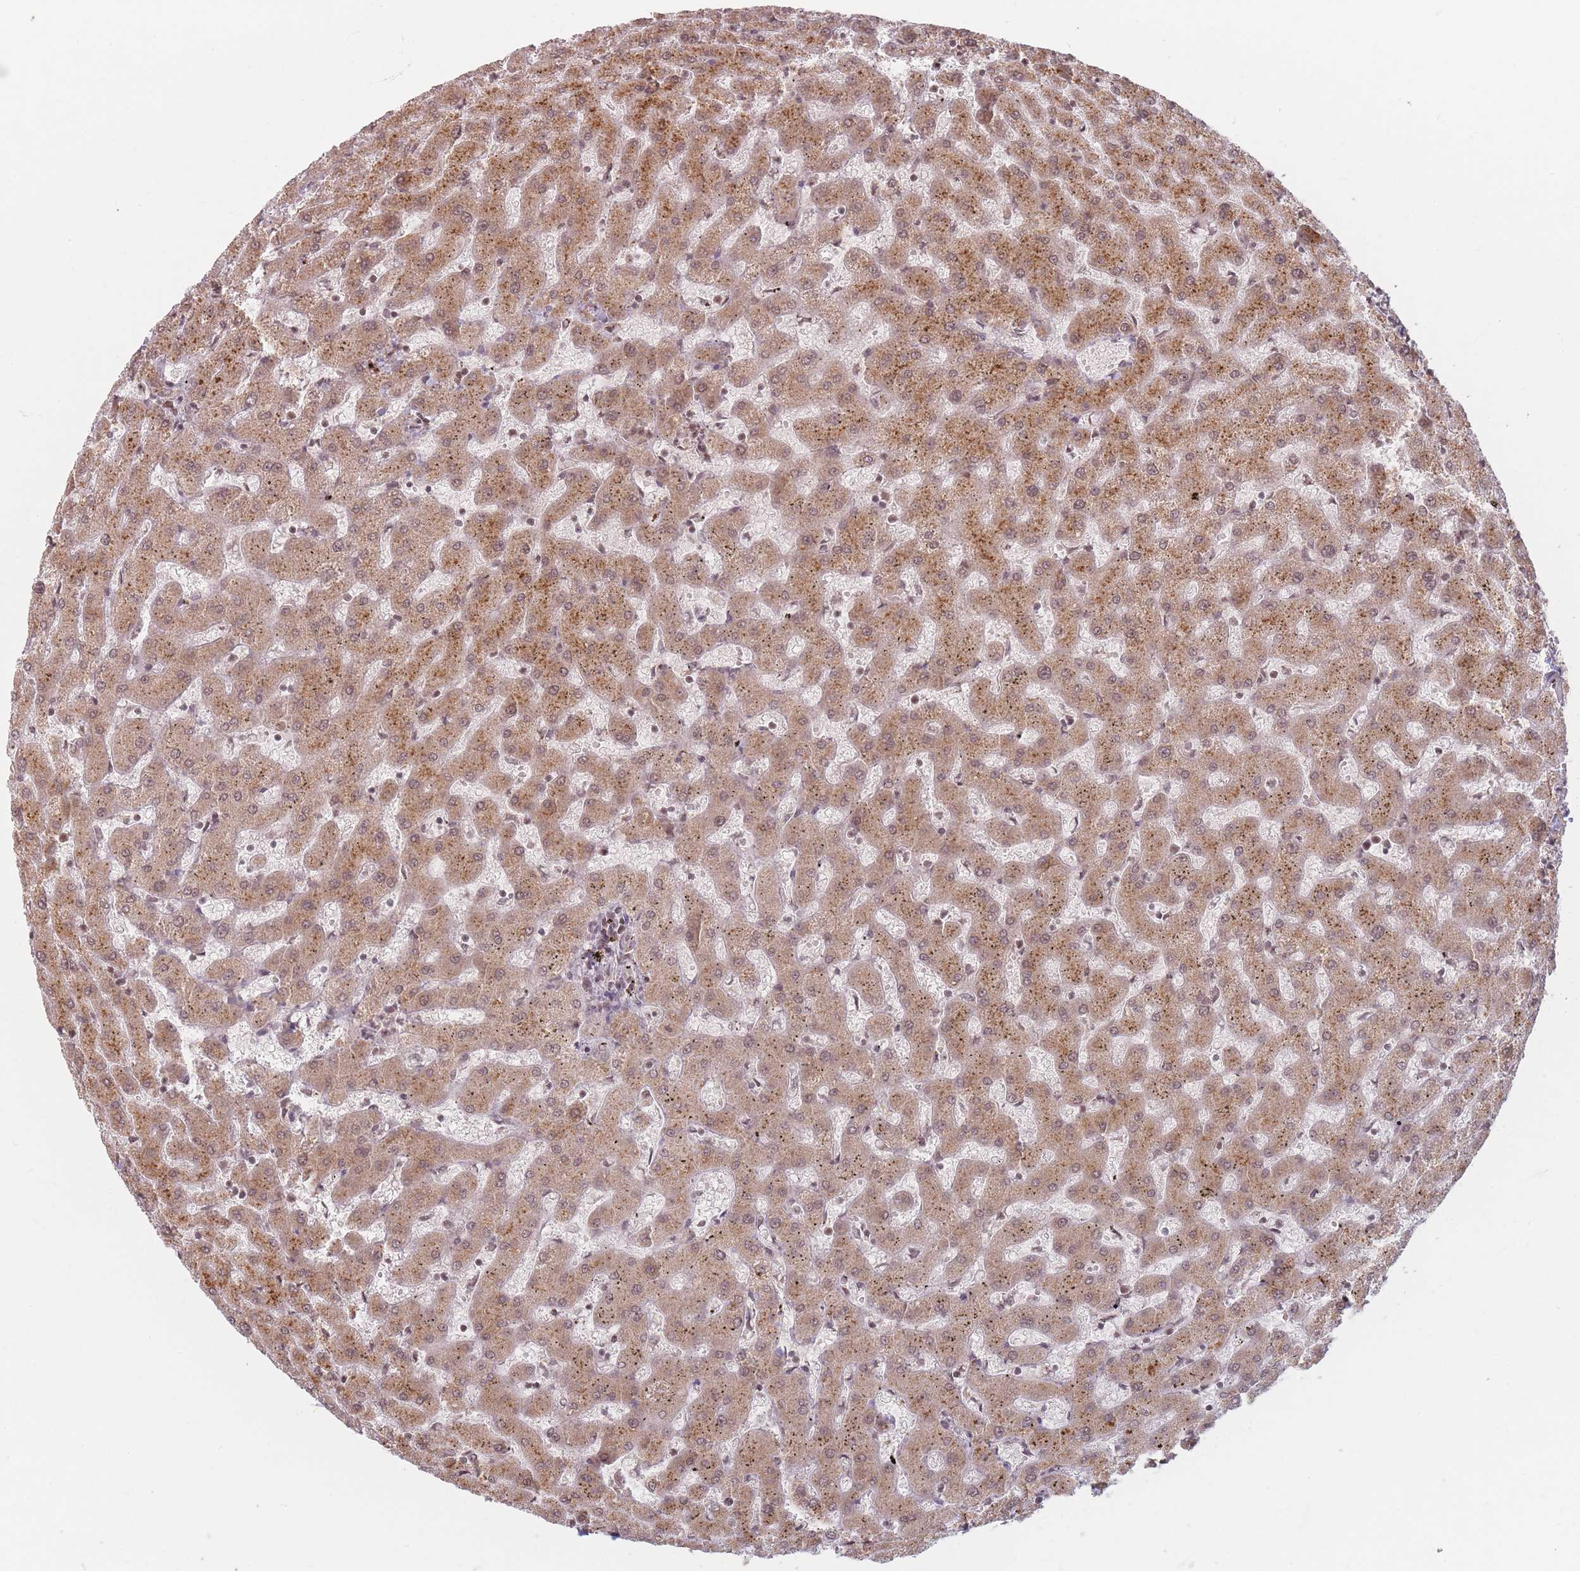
{"staining": {"intensity": "weak", "quantity": ">75%", "location": "cytoplasmic/membranous,nuclear"}, "tissue": "liver", "cell_type": "Cholangiocytes", "image_type": "normal", "snomed": [{"axis": "morphology", "description": "Normal tissue, NOS"}, {"axis": "topography", "description": "Liver"}], "caption": "Liver stained with DAB (3,3'-diaminobenzidine) IHC displays low levels of weak cytoplasmic/membranous,nuclear positivity in approximately >75% of cholangiocytes. The protein of interest is stained brown, and the nuclei are stained in blue (DAB IHC with brightfield microscopy, high magnification).", "gene": "SPATA45", "patient": {"sex": "female", "age": 63}}